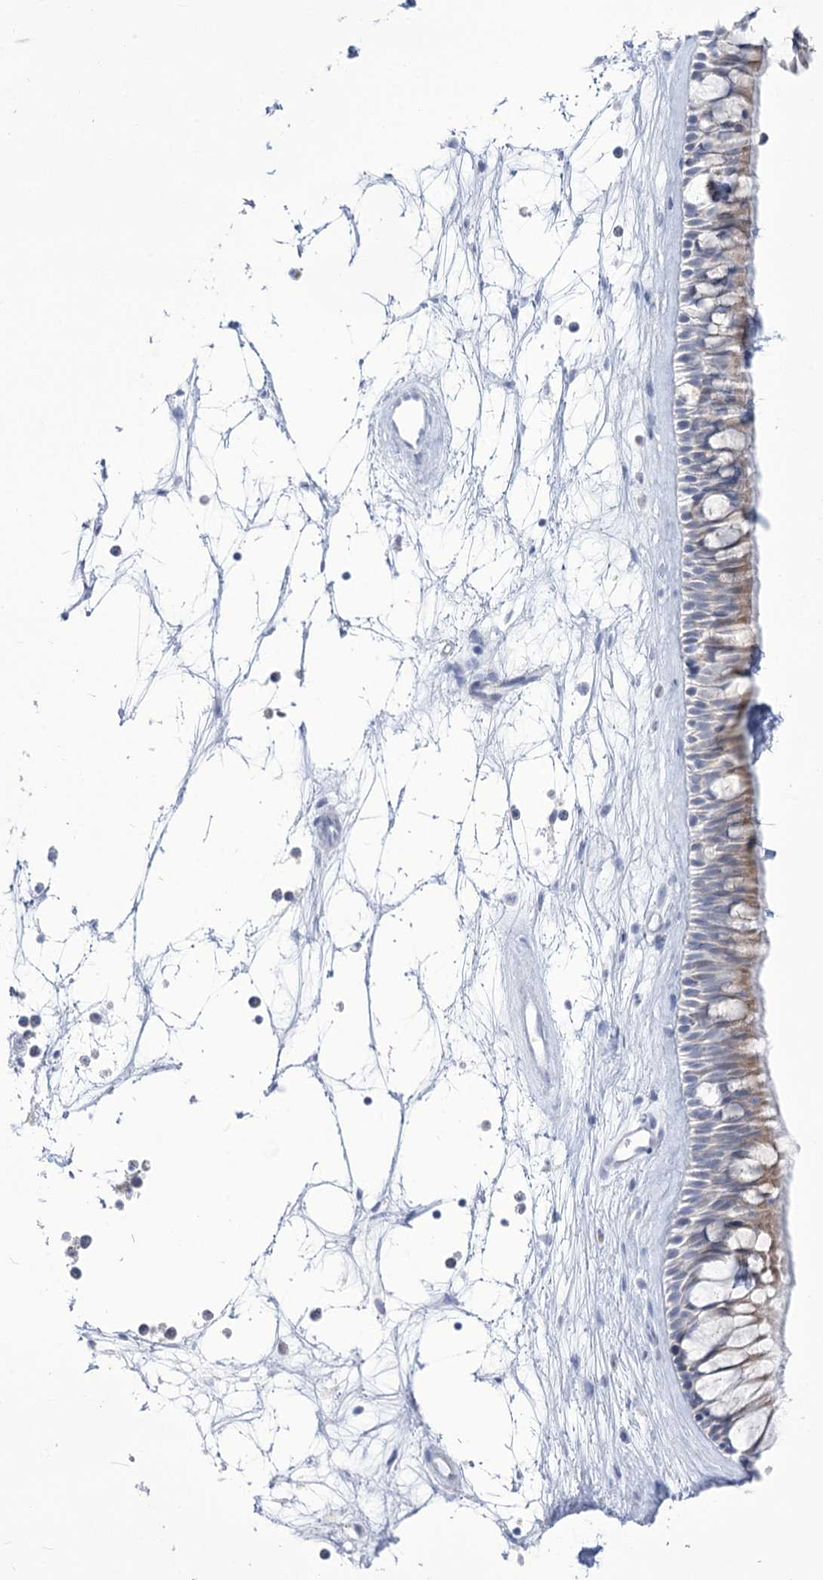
{"staining": {"intensity": "weak", "quantity": "<25%", "location": "cytoplasmic/membranous"}, "tissue": "nasopharynx", "cell_type": "Respiratory epithelial cells", "image_type": "normal", "snomed": [{"axis": "morphology", "description": "Normal tissue, NOS"}, {"axis": "topography", "description": "Nasopharynx"}], "caption": "This photomicrograph is of normal nasopharynx stained with immunohistochemistry to label a protein in brown with the nuclei are counter-stained blue. There is no staining in respiratory epithelial cells.", "gene": "BEND7", "patient": {"sex": "male", "age": 64}}